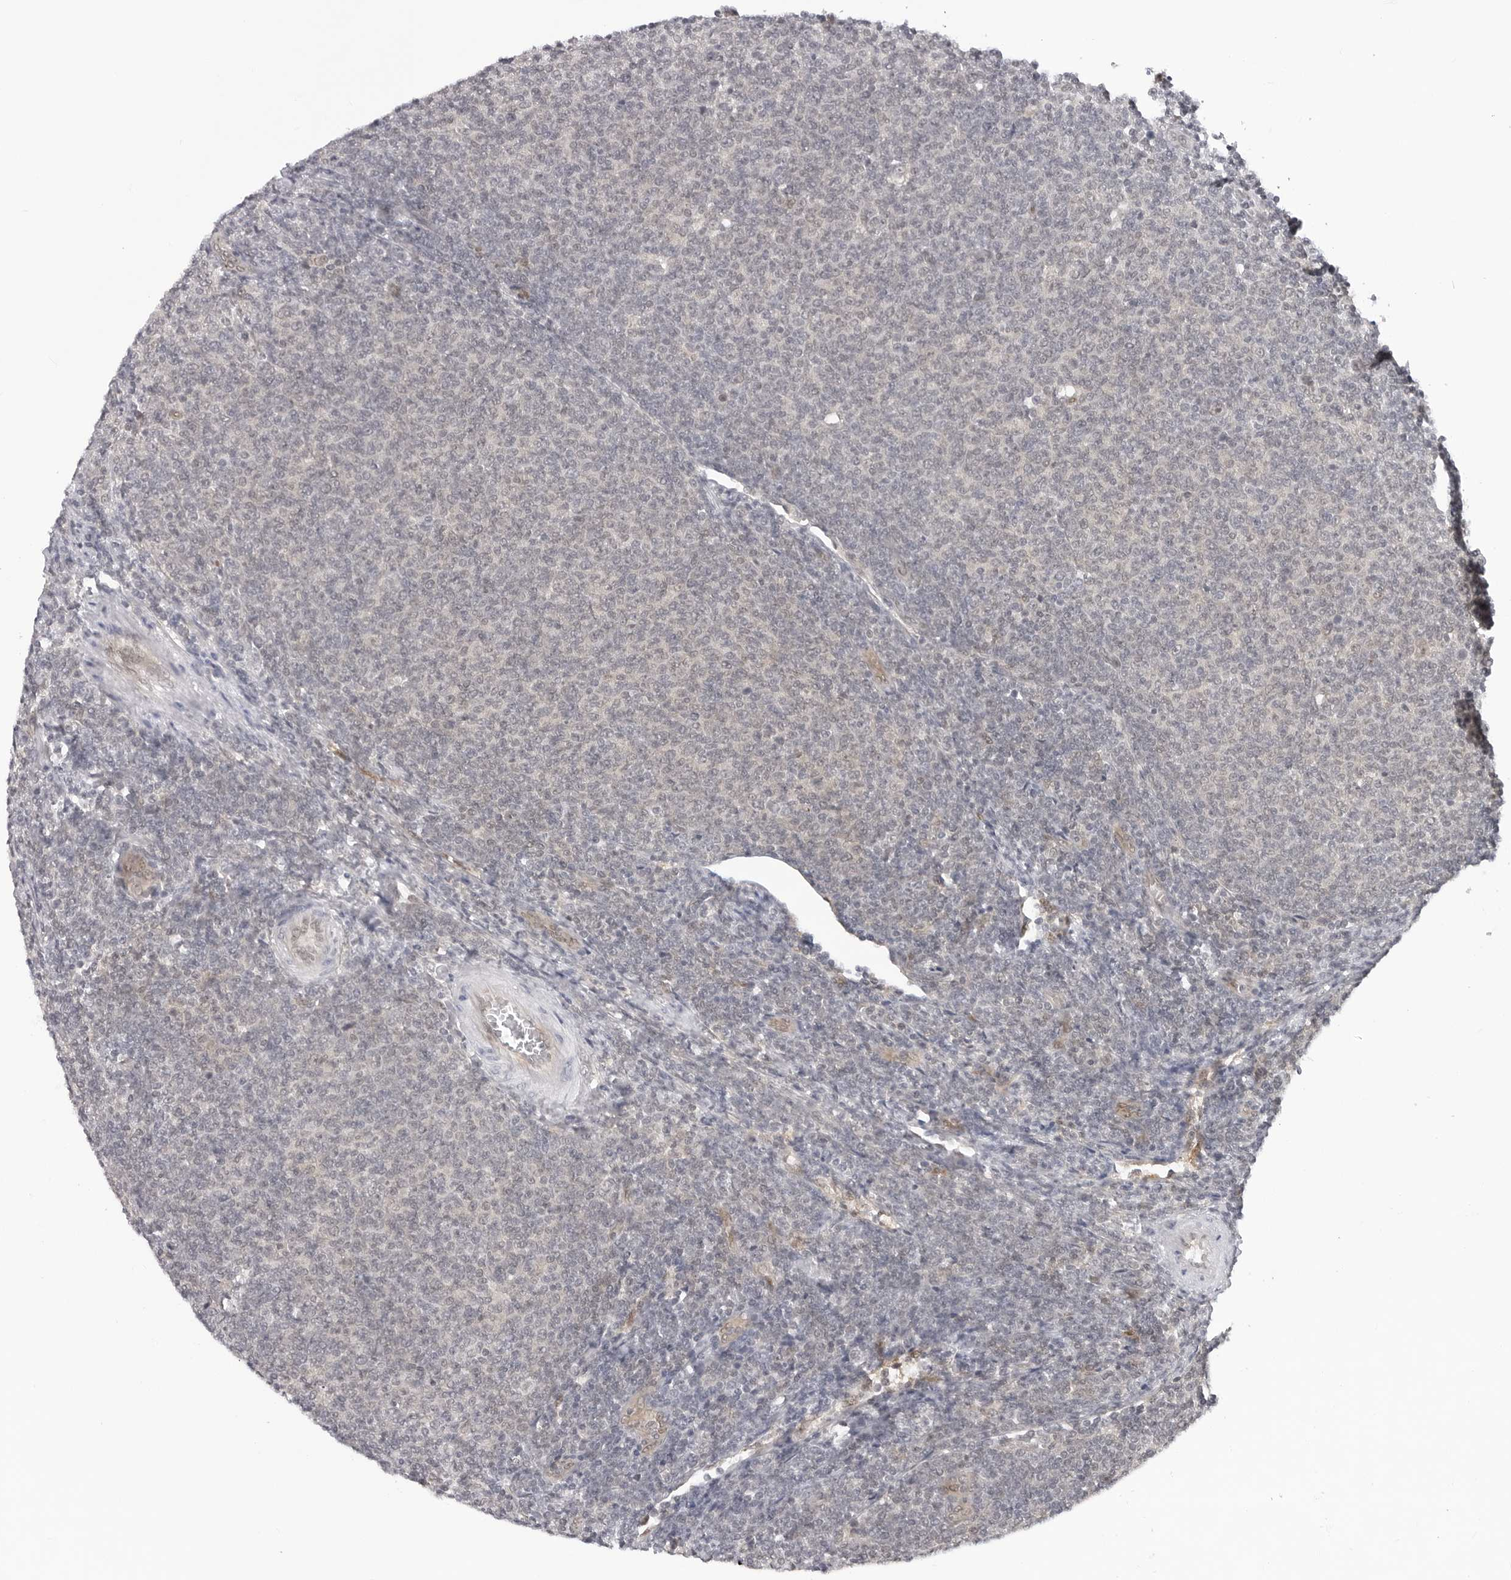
{"staining": {"intensity": "negative", "quantity": "none", "location": "none"}, "tissue": "lymphoma", "cell_type": "Tumor cells", "image_type": "cancer", "snomed": [{"axis": "morphology", "description": "Malignant lymphoma, non-Hodgkin's type, Low grade"}, {"axis": "topography", "description": "Lymph node"}], "caption": "This is an immunohistochemistry histopathology image of human malignant lymphoma, non-Hodgkin's type (low-grade). There is no expression in tumor cells.", "gene": "CASP7", "patient": {"sex": "male", "age": 66}}